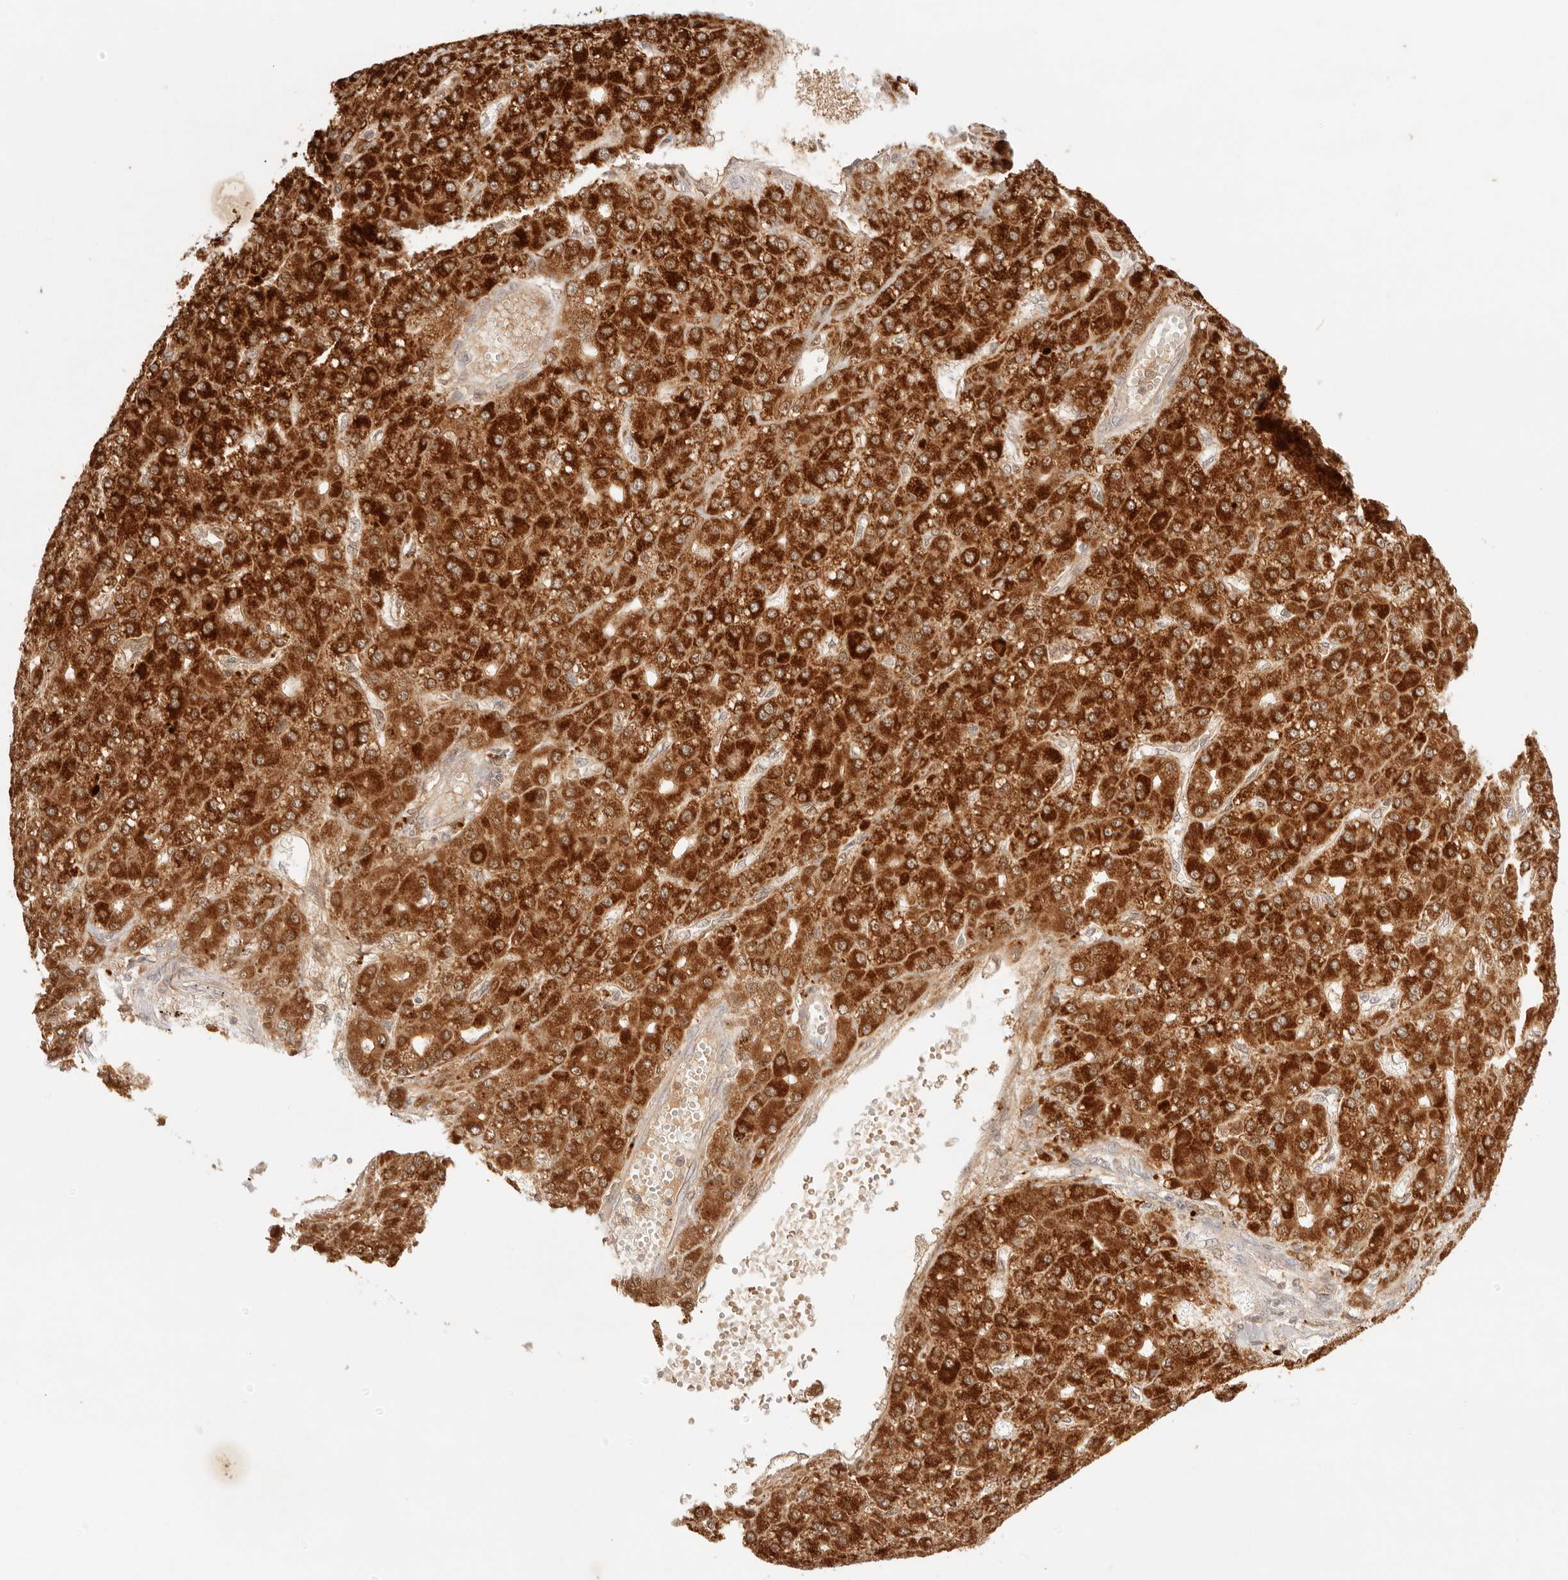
{"staining": {"intensity": "strong", "quantity": ">75%", "location": "cytoplasmic/membranous"}, "tissue": "liver cancer", "cell_type": "Tumor cells", "image_type": "cancer", "snomed": [{"axis": "morphology", "description": "Carcinoma, Hepatocellular, NOS"}, {"axis": "topography", "description": "Liver"}], "caption": "Immunohistochemistry (IHC) histopathology image of hepatocellular carcinoma (liver) stained for a protein (brown), which exhibits high levels of strong cytoplasmic/membranous positivity in about >75% of tumor cells.", "gene": "COA6", "patient": {"sex": "male", "age": 67}}